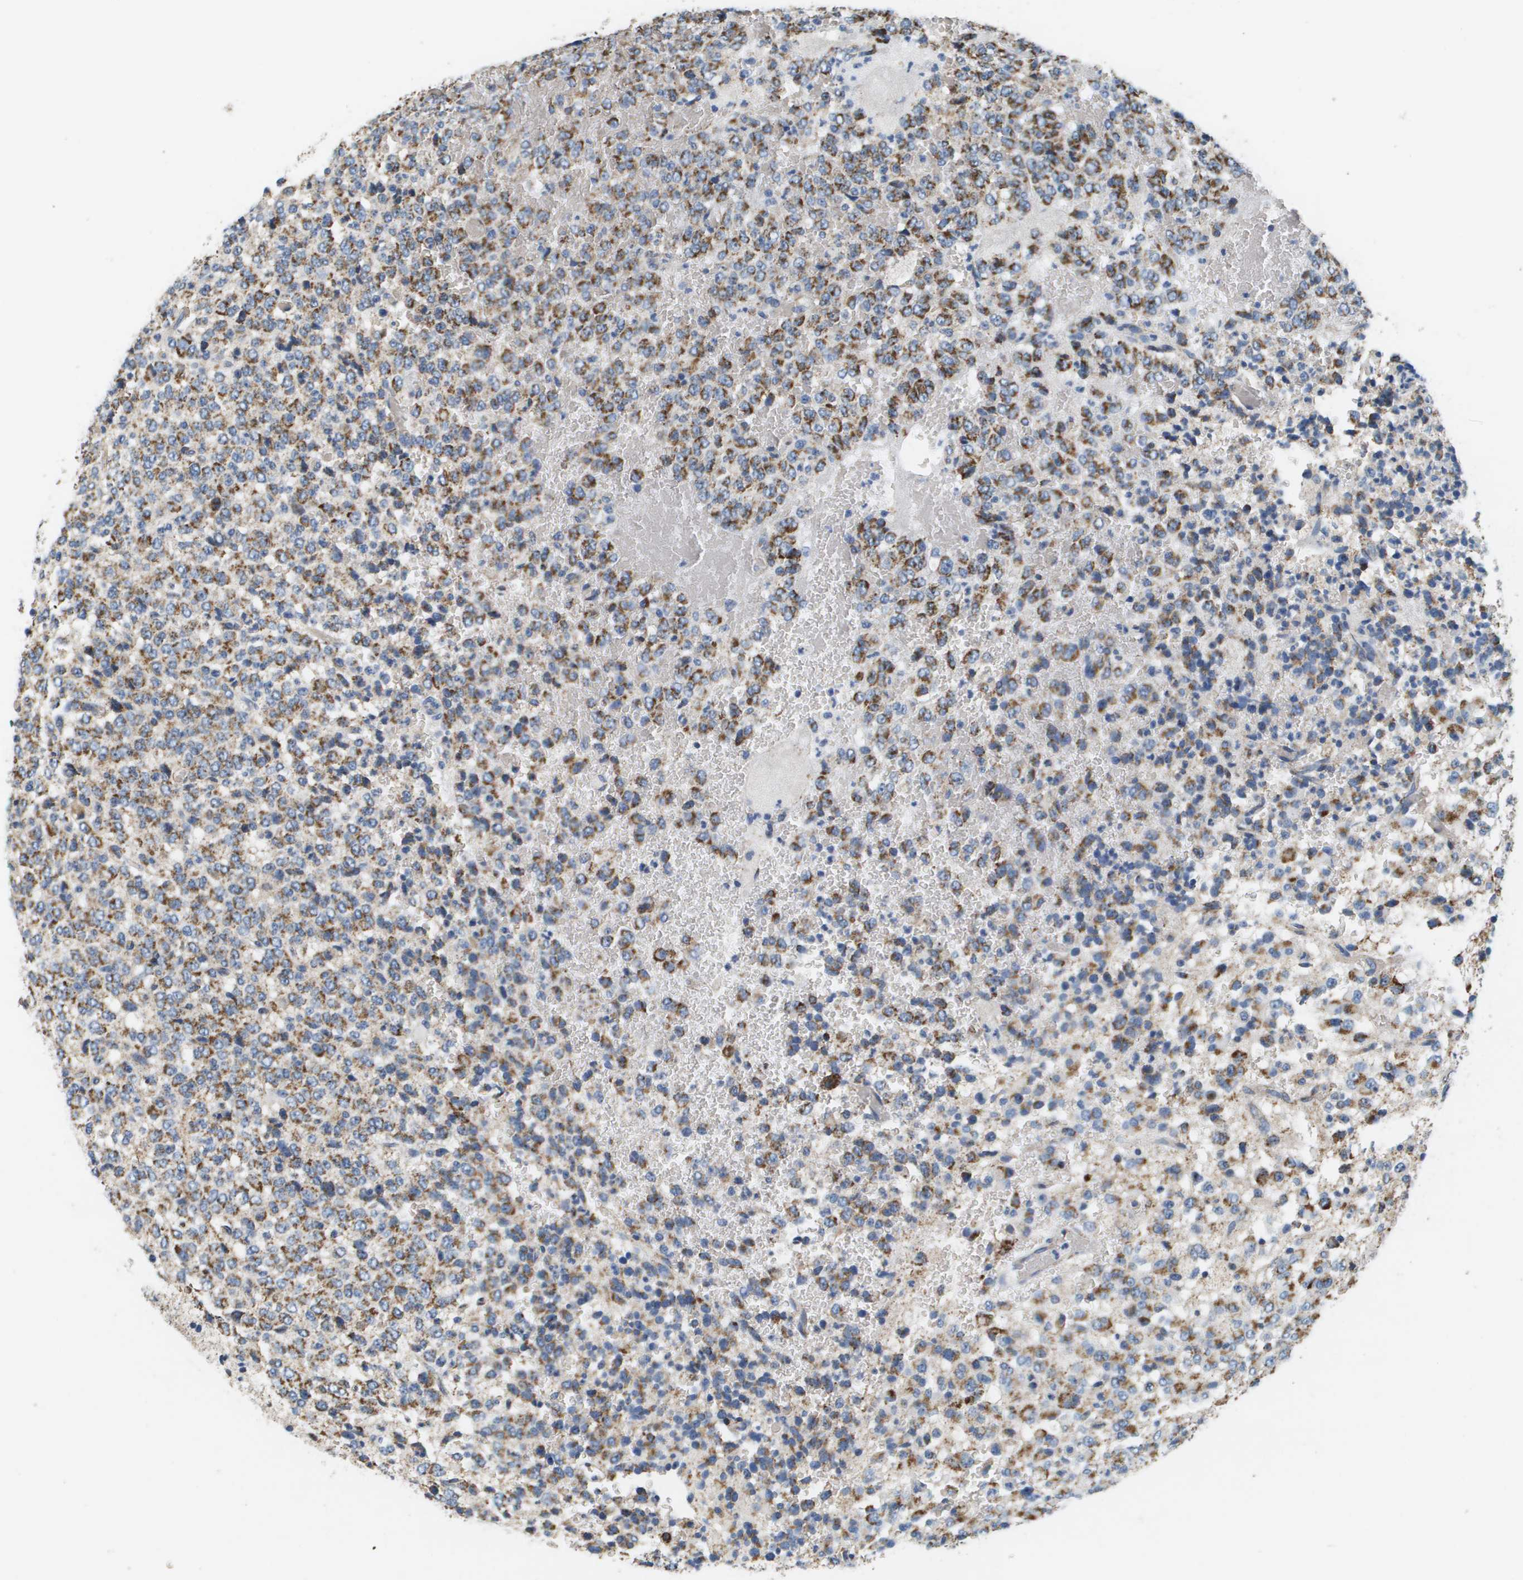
{"staining": {"intensity": "moderate", "quantity": "25%-75%", "location": "cytoplasmic/membranous"}, "tissue": "glioma", "cell_type": "Tumor cells", "image_type": "cancer", "snomed": [{"axis": "morphology", "description": "Glioma, malignant, High grade"}, {"axis": "topography", "description": "pancreas cauda"}], "caption": "Immunohistochemical staining of human high-grade glioma (malignant) reveals medium levels of moderate cytoplasmic/membranous protein positivity in approximately 25%-75% of tumor cells. (DAB (3,3'-diaminobenzidine) IHC, brown staining for protein, blue staining for nuclei).", "gene": "ATP5F1B", "patient": {"sex": "male", "age": 60}}